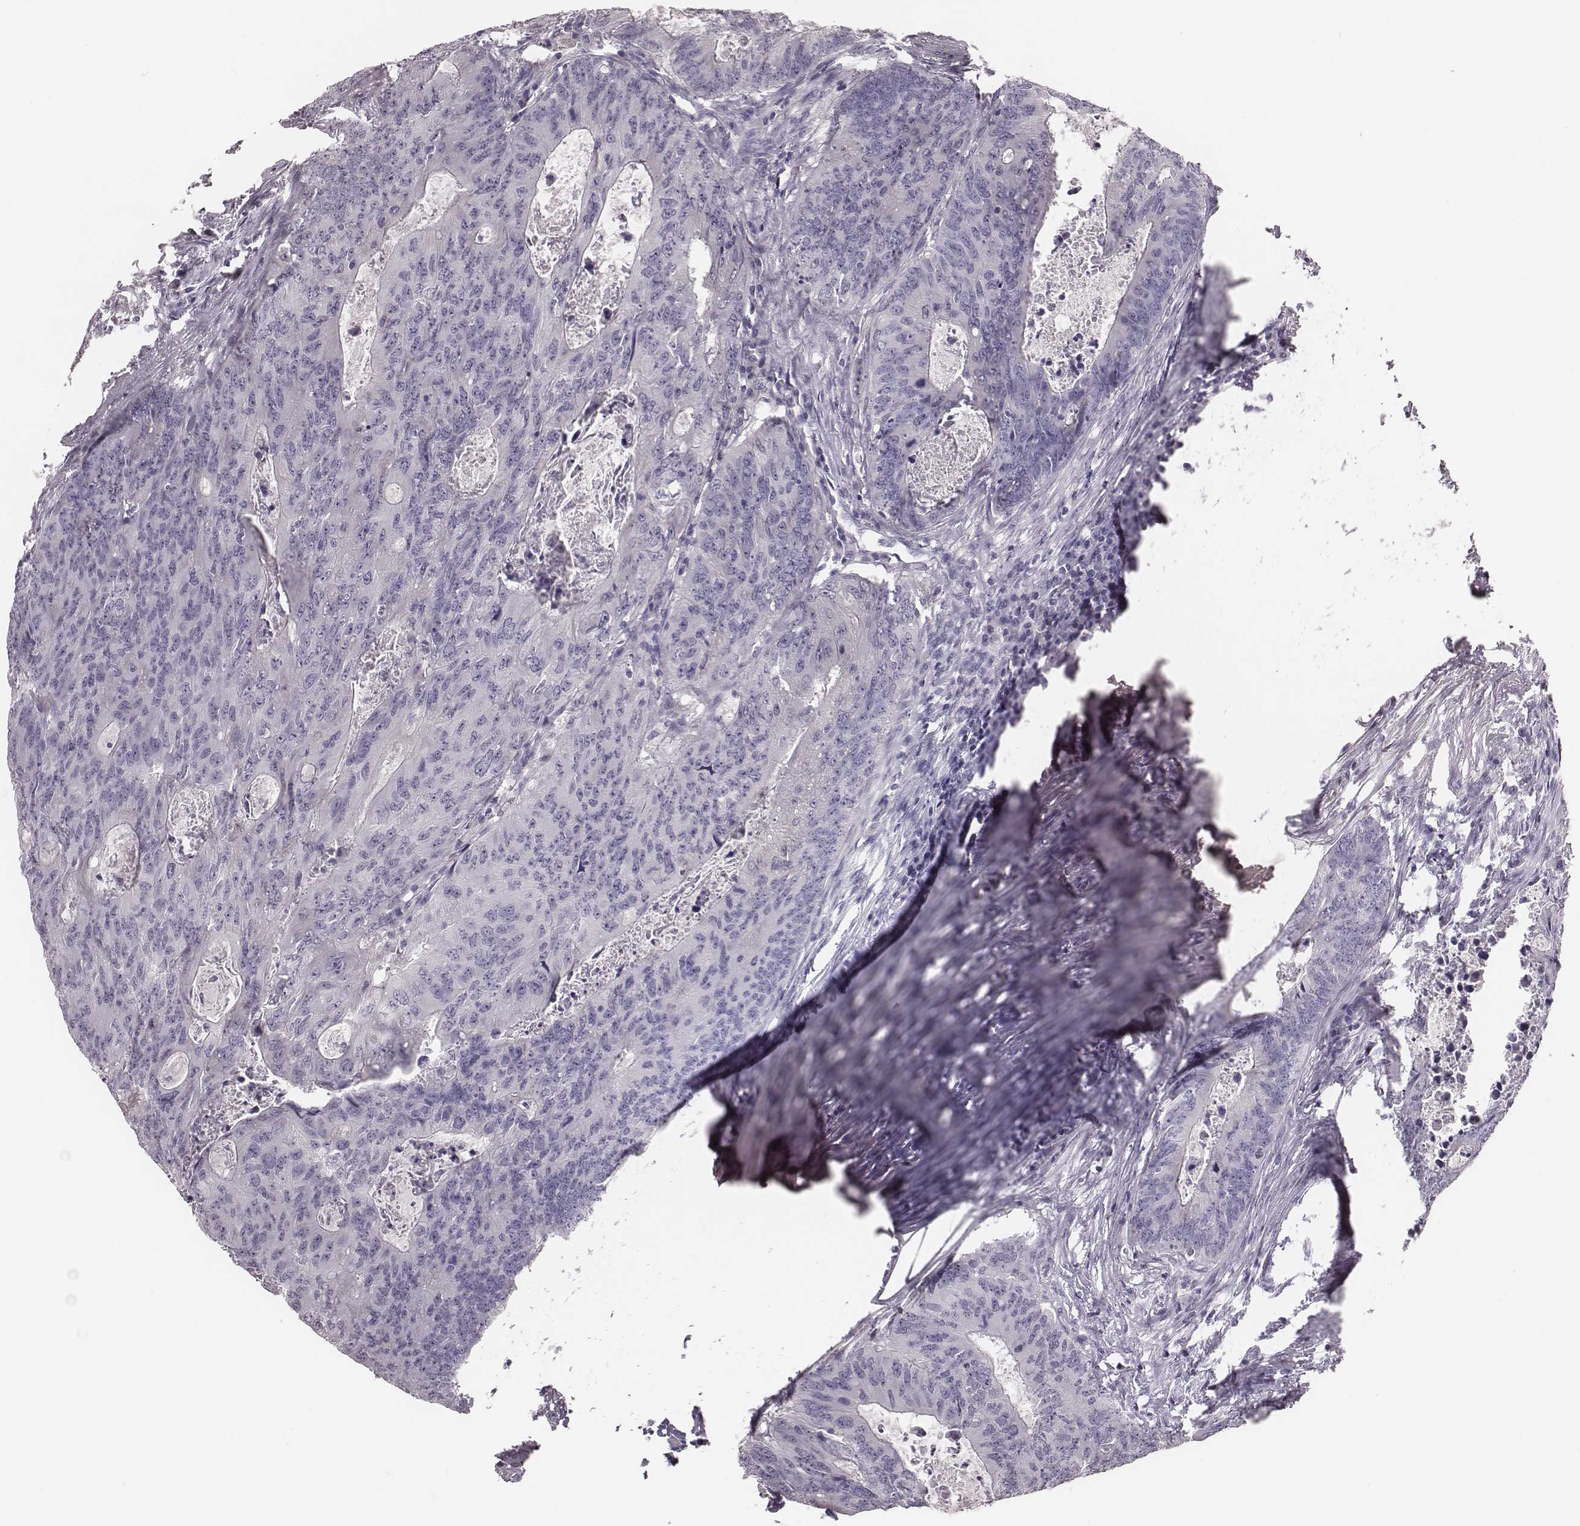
{"staining": {"intensity": "negative", "quantity": "none", "location": "none"}, "tissue": "colorectal cancer", "cell_type": "Tumor cells", "image_type": "cancer", "snomed": [{"axis": "morphology", "description": "Adenocarcinoma, NOS"}, {"axis": "topography", "description": "Colon"}], "caption": "Colorectal cancer stained for a protein using immunohistochemistry demonstrates no positivity tumor cells.", "gene": "CSHL1", "patient": {"sex": "male", "age": 67}}